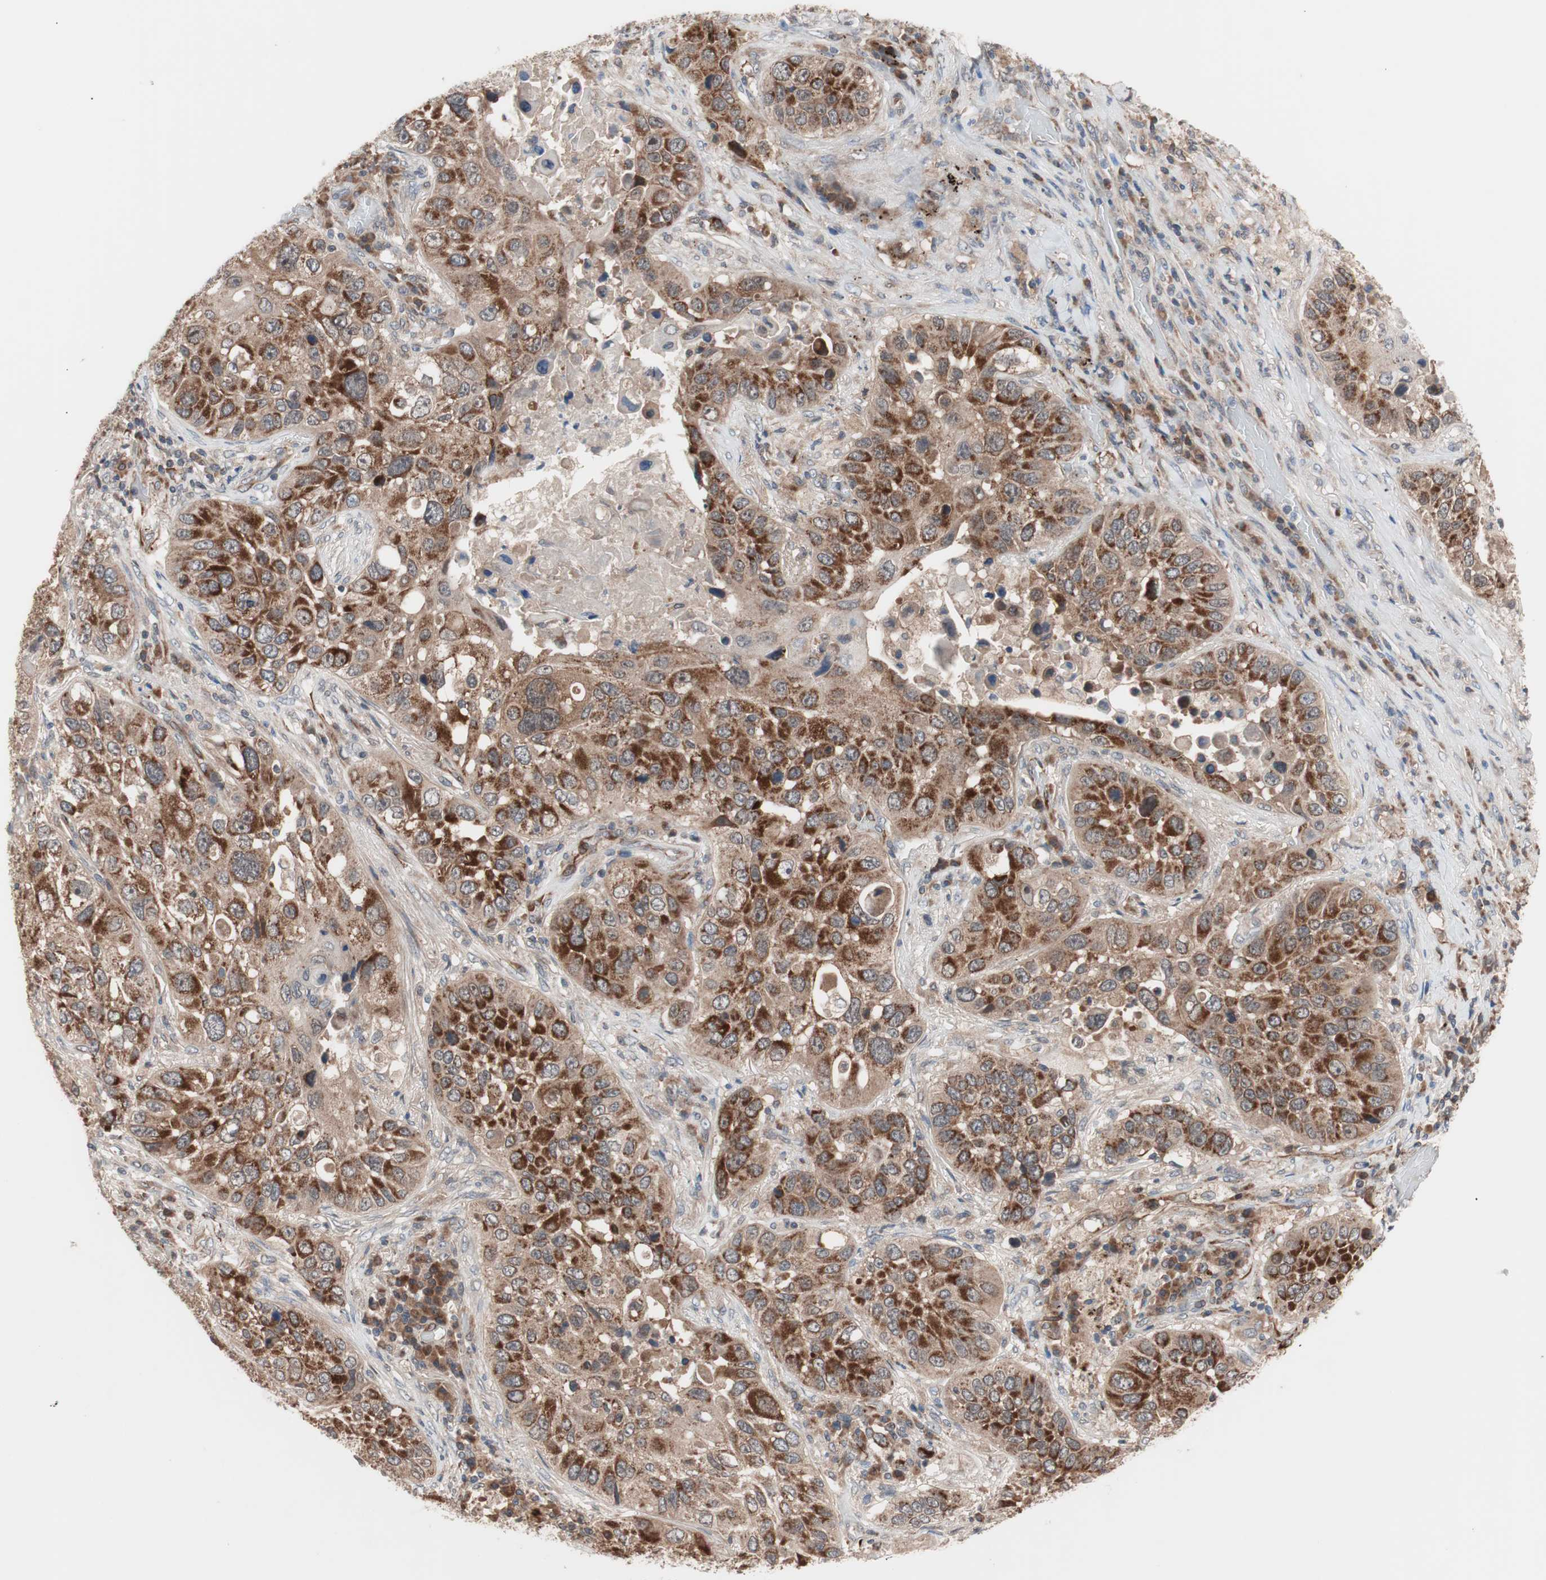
{"staining": {"intensity": "strong", "quantity": ">75%", "location": "cytoplasmic/membranous"}, "tissue": "lung cancer", "cell_type": "Tumor cells", "image_type": "cancer", "snomed": [{"axis": "morphology", "description": "Squamous cell carcinoma, NOS"}, {"axis": "topography", "description": "Lung"}], "caption": "This is a micrograph of immunohistochemistry staining of squamous cell carcinoma (lung), which shows strong positivity in the cytoplasmic/membranous of tumor cells.", "gene": "HMBS", "patient": {"sex": "male", "age": 57}}